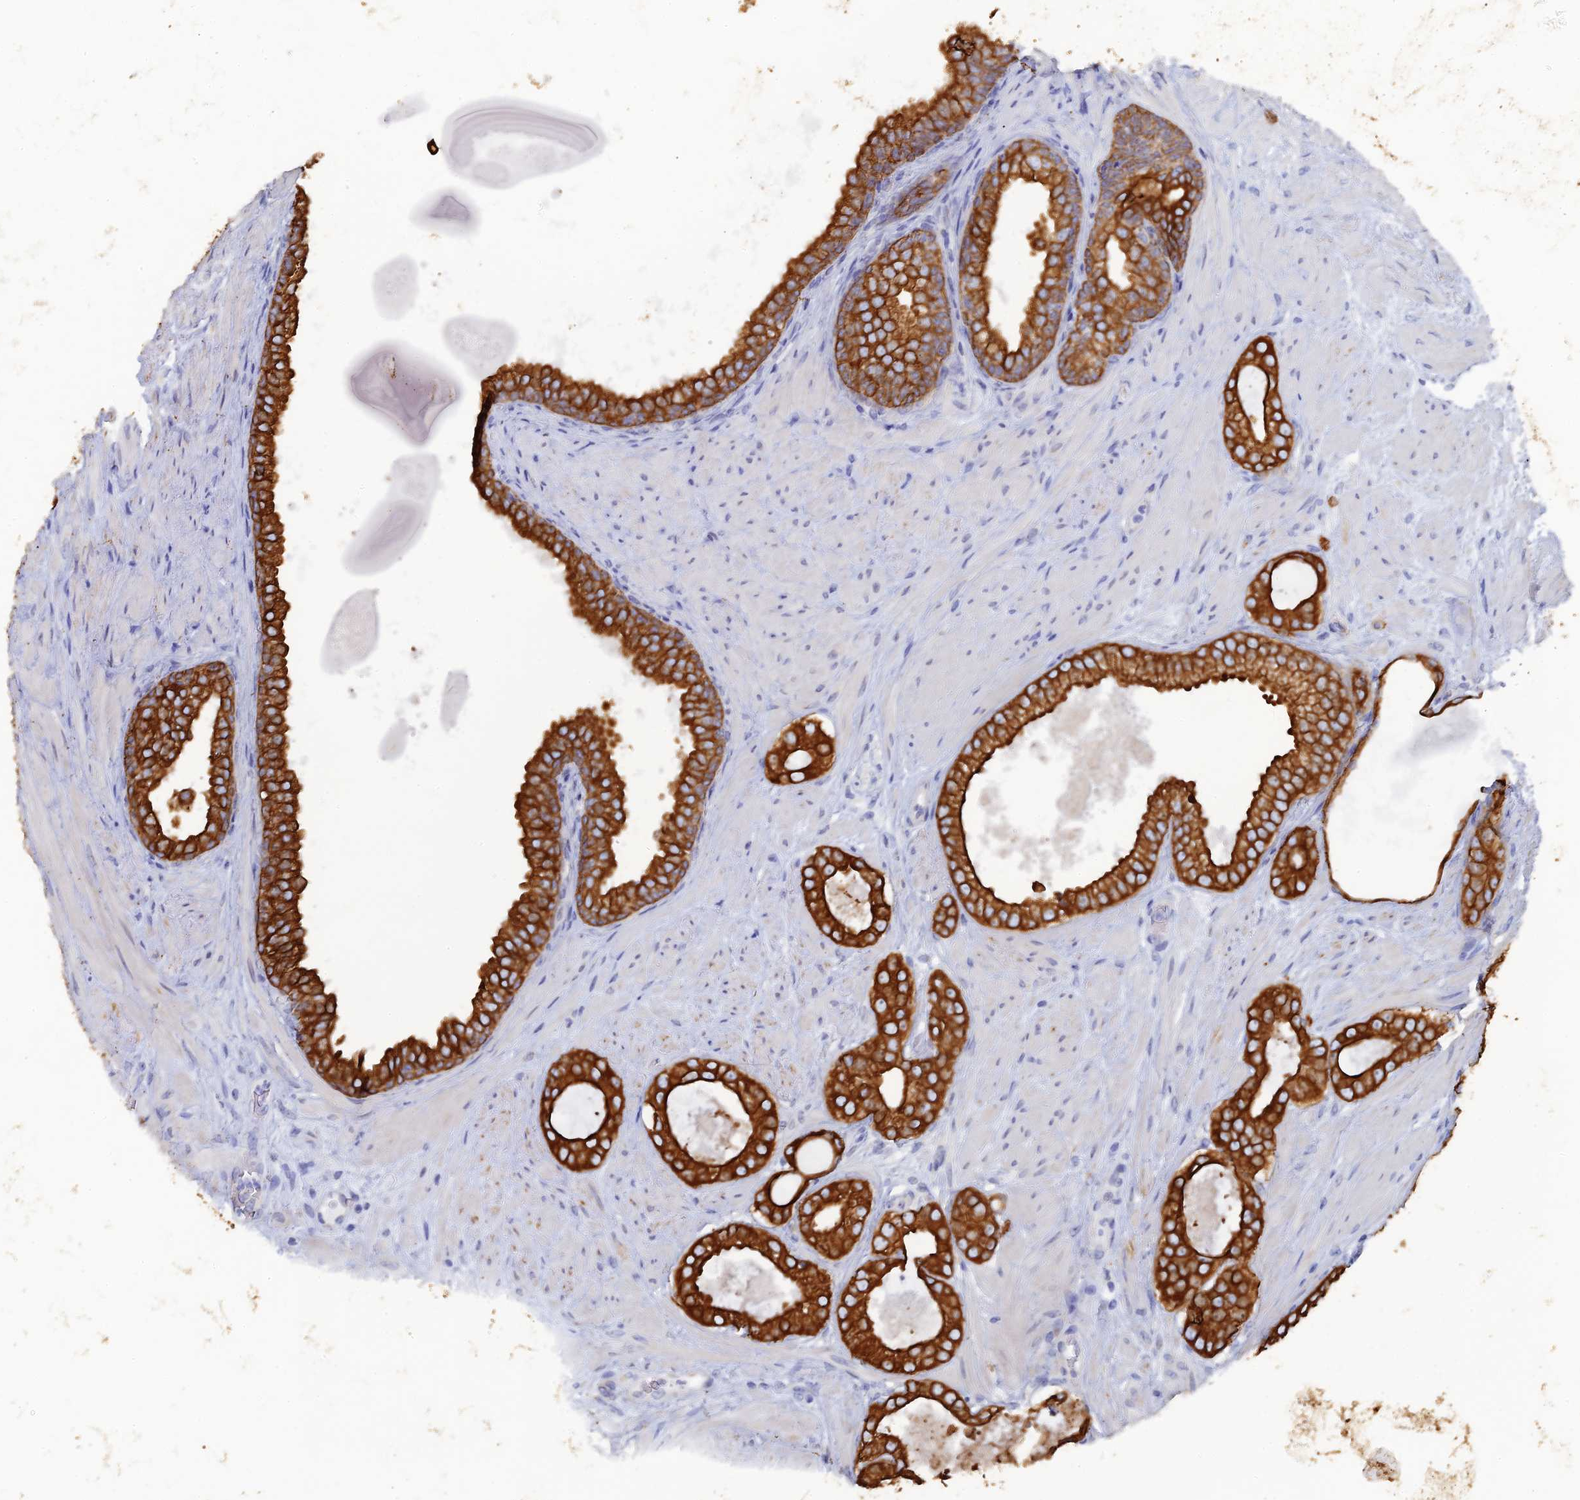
{"staining": {"intensity": "strong", "quantity": ">75%", "location": "cytoplasmic/membranous"}, "tissue": "prostate cancer", "cell_type": "Tumor cells", "image_type": "cancer", "snomed": [{"axis": "morphology", "description": "Adenocarcinoma, High grade"}, {"axis": "topography", "description": "Prostate"}], "caption": "Human prostate cancer (high-grade adenocarcinoma) stained with a brown dye displays strong cytoplasmic/membranous positive staining in about >75% of tumor cells.", "gene": "SRFBP1", "patient": {"sex": "male", "age": 65}}